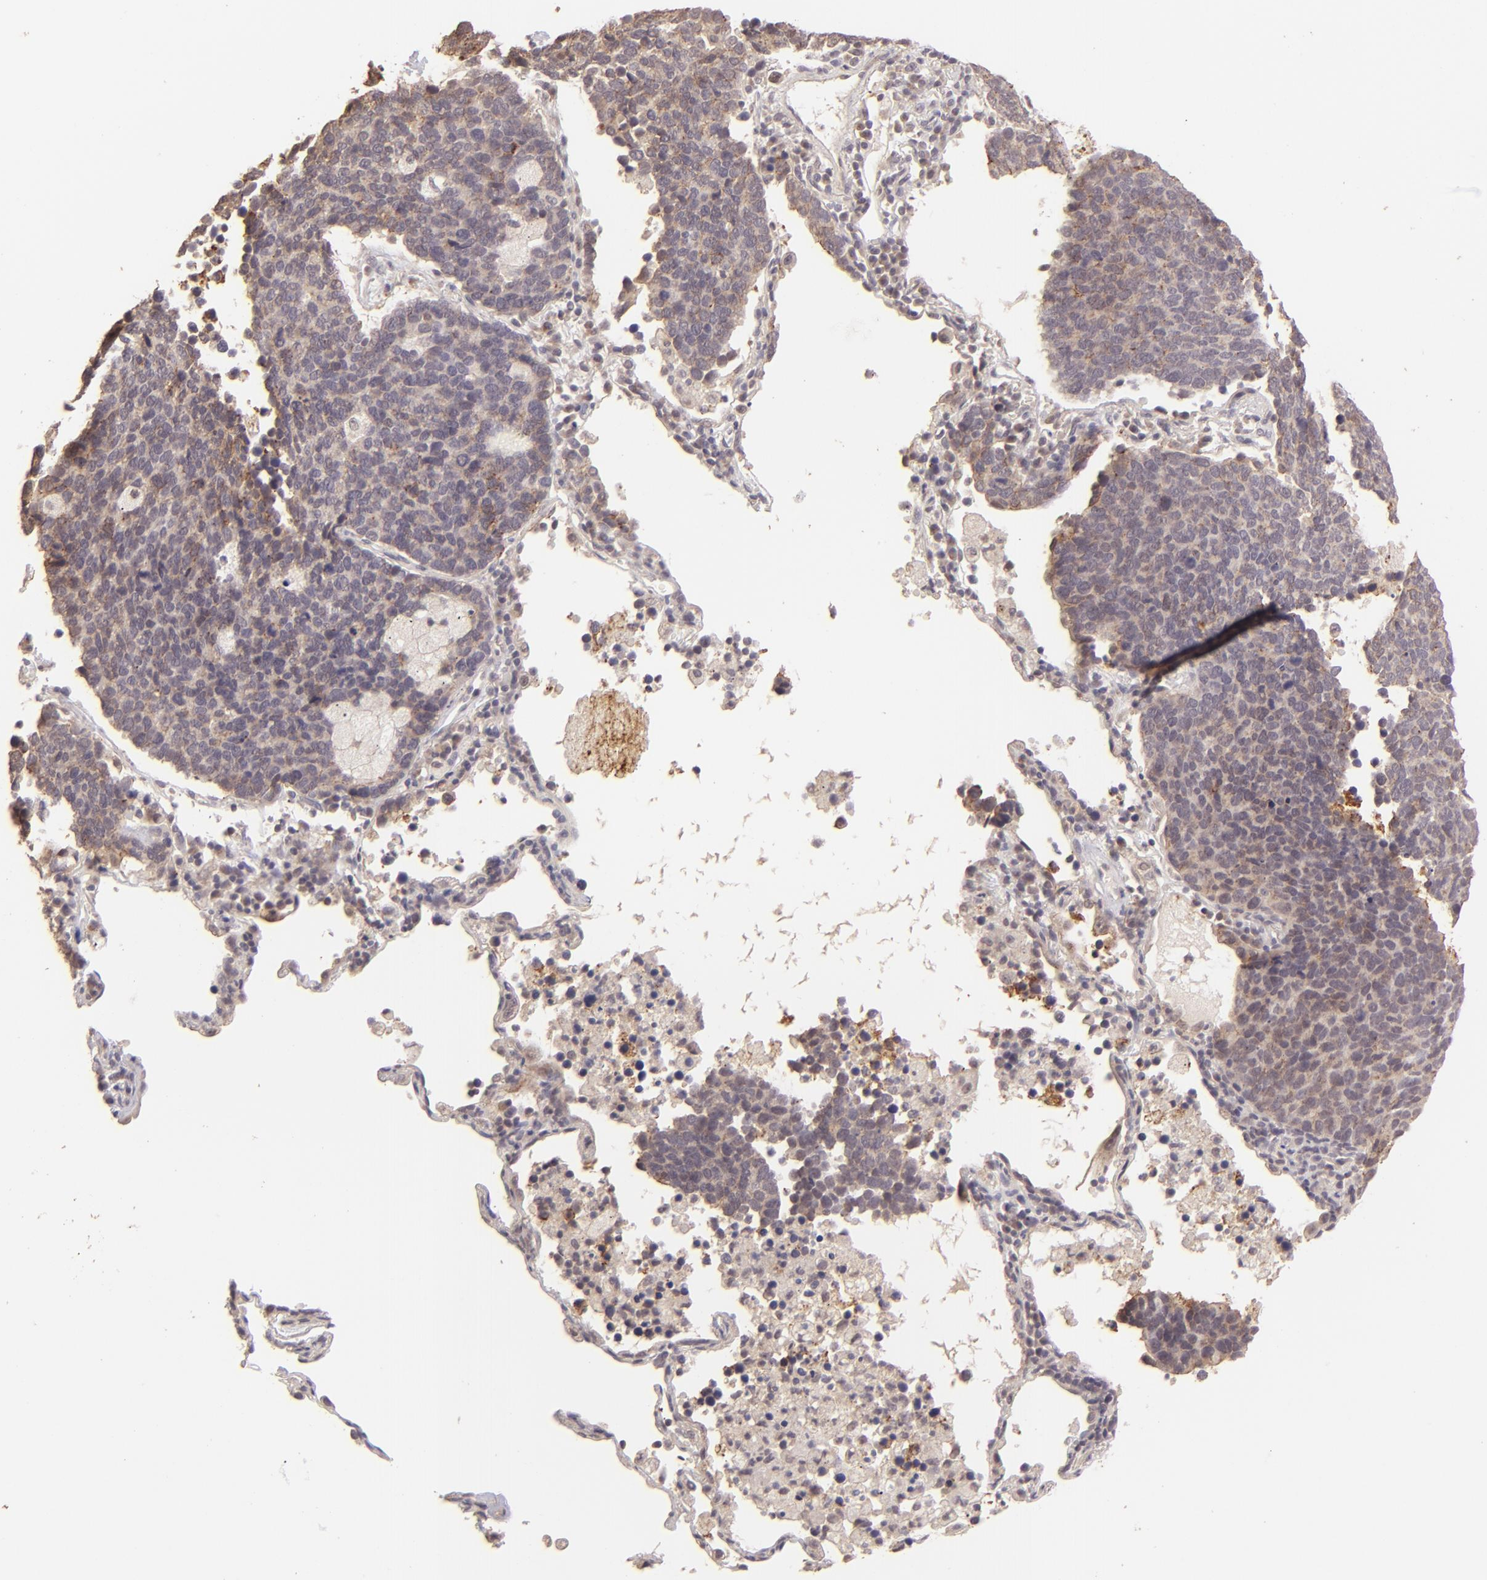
{"staining": {"intensity": "weak", "quantity": "25%-75%", "location": "cytoplasmic/membranous"}, "tissue": "lung cancer", "cell_type": "Tumor cells", "image_type": "cancer", "snomed": [{"axis": "morphology", "description": "Neoplasm, malignant, NOS"}, {"axis": "topography", "description": "Lung"}], "caption": "This micrograph reveals immunohistochemistry (IHC) staining of human malignant neoplasm (lung), with low weak cytoplasmic/membranous staining in approximately 25%-75% of tumor cells.", "gene": "CLDN1", "patient": {"sex": "female", "age": 75}}